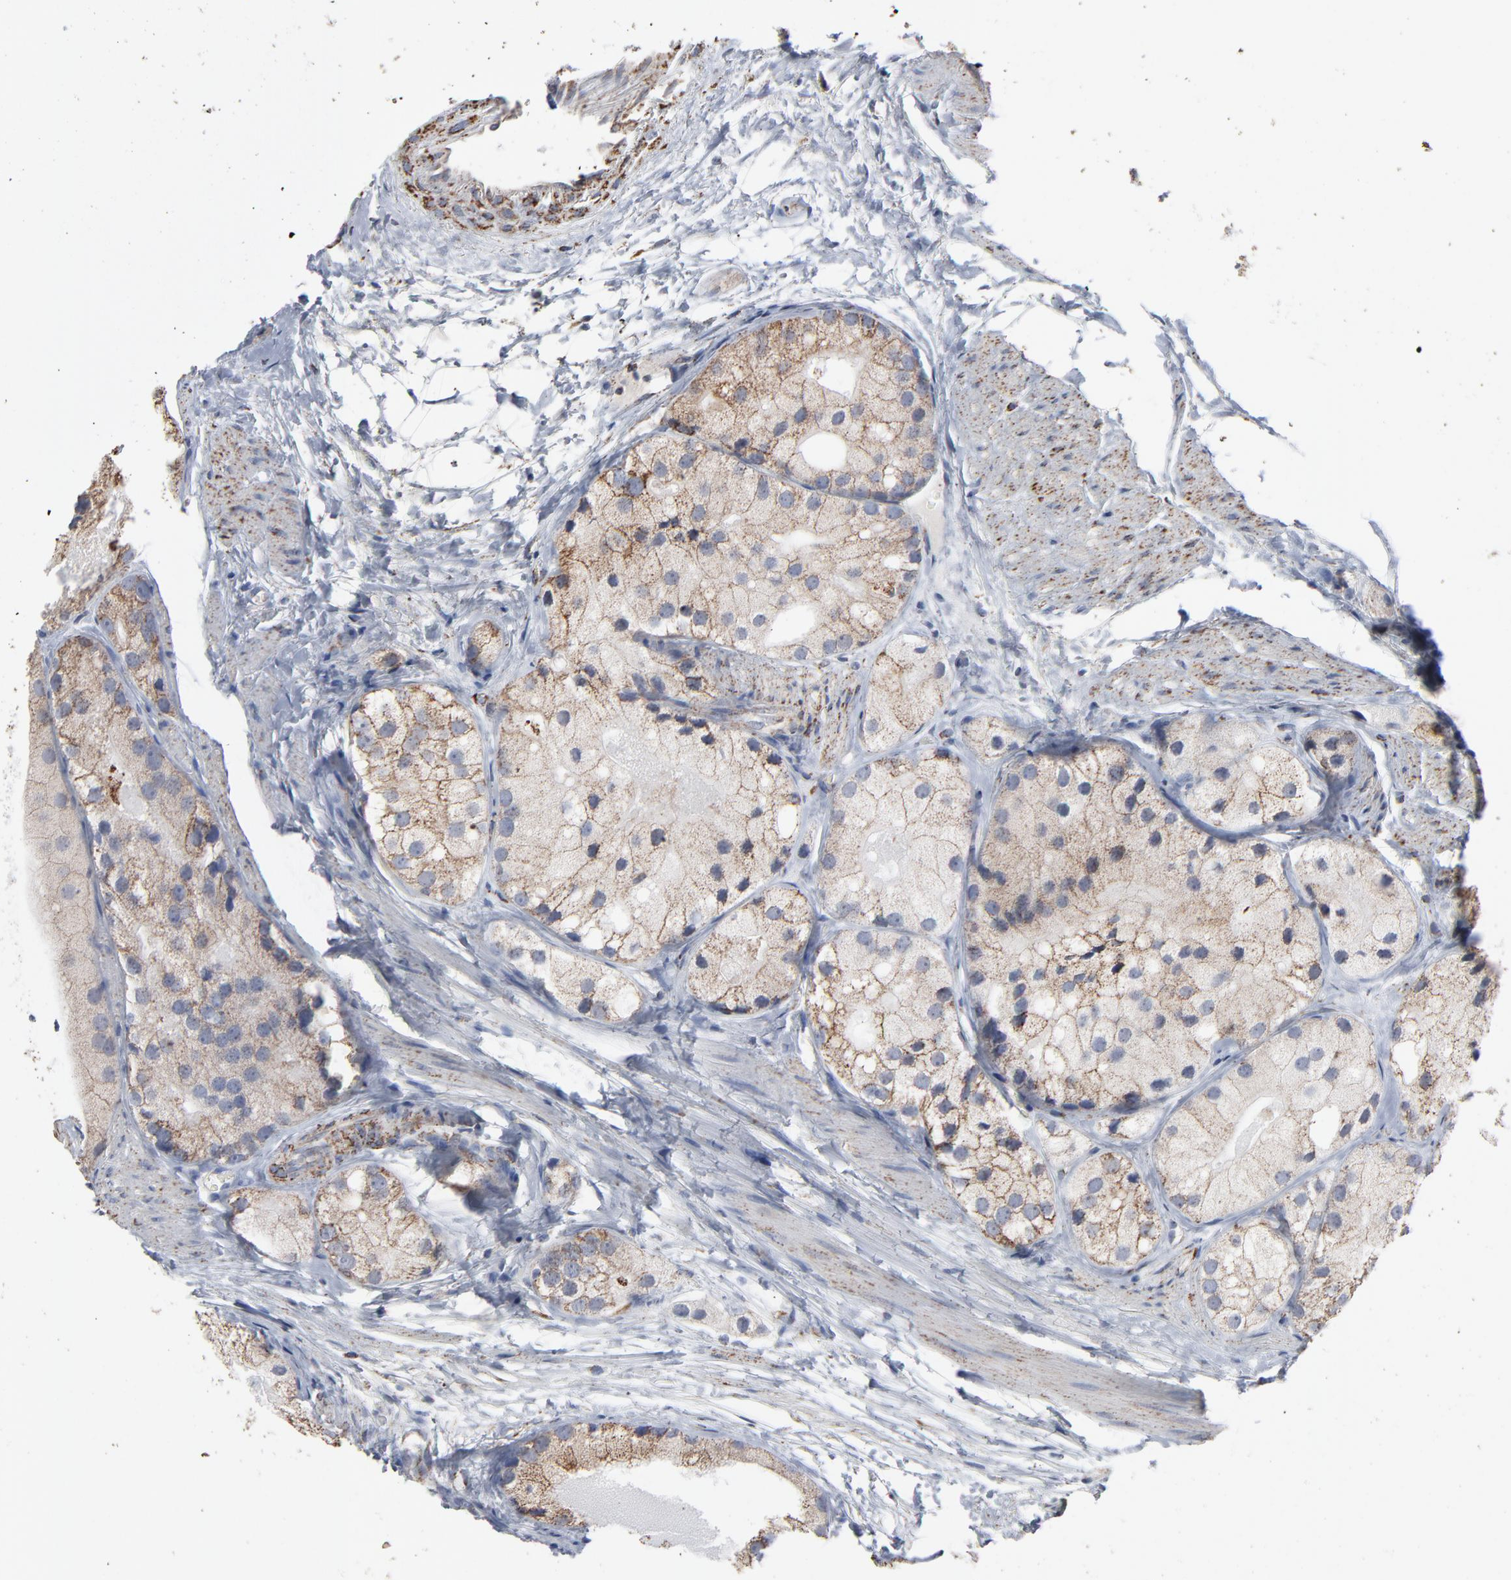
{"staining": {"intensity": "moderate", "quantity": ">75%", "location": "cytoplasmic/membranous"}, "tissue": "prostate cancer", "cell_type": "Tumor cells", "image_type": "cancer", "snomed": [{"axis": "morphology", "description": "Adenocarcinoma, Low grade"}, {"axis": "topography", "description": "Prostate"}], "caption": "Human prostate cancer (adenocarcinoma (low-grade)) stained with a protein marker reveals moderate staining in tumor cells.", "gene": "UQCRC1", "patient": {"sex": "male", "age": 69}}